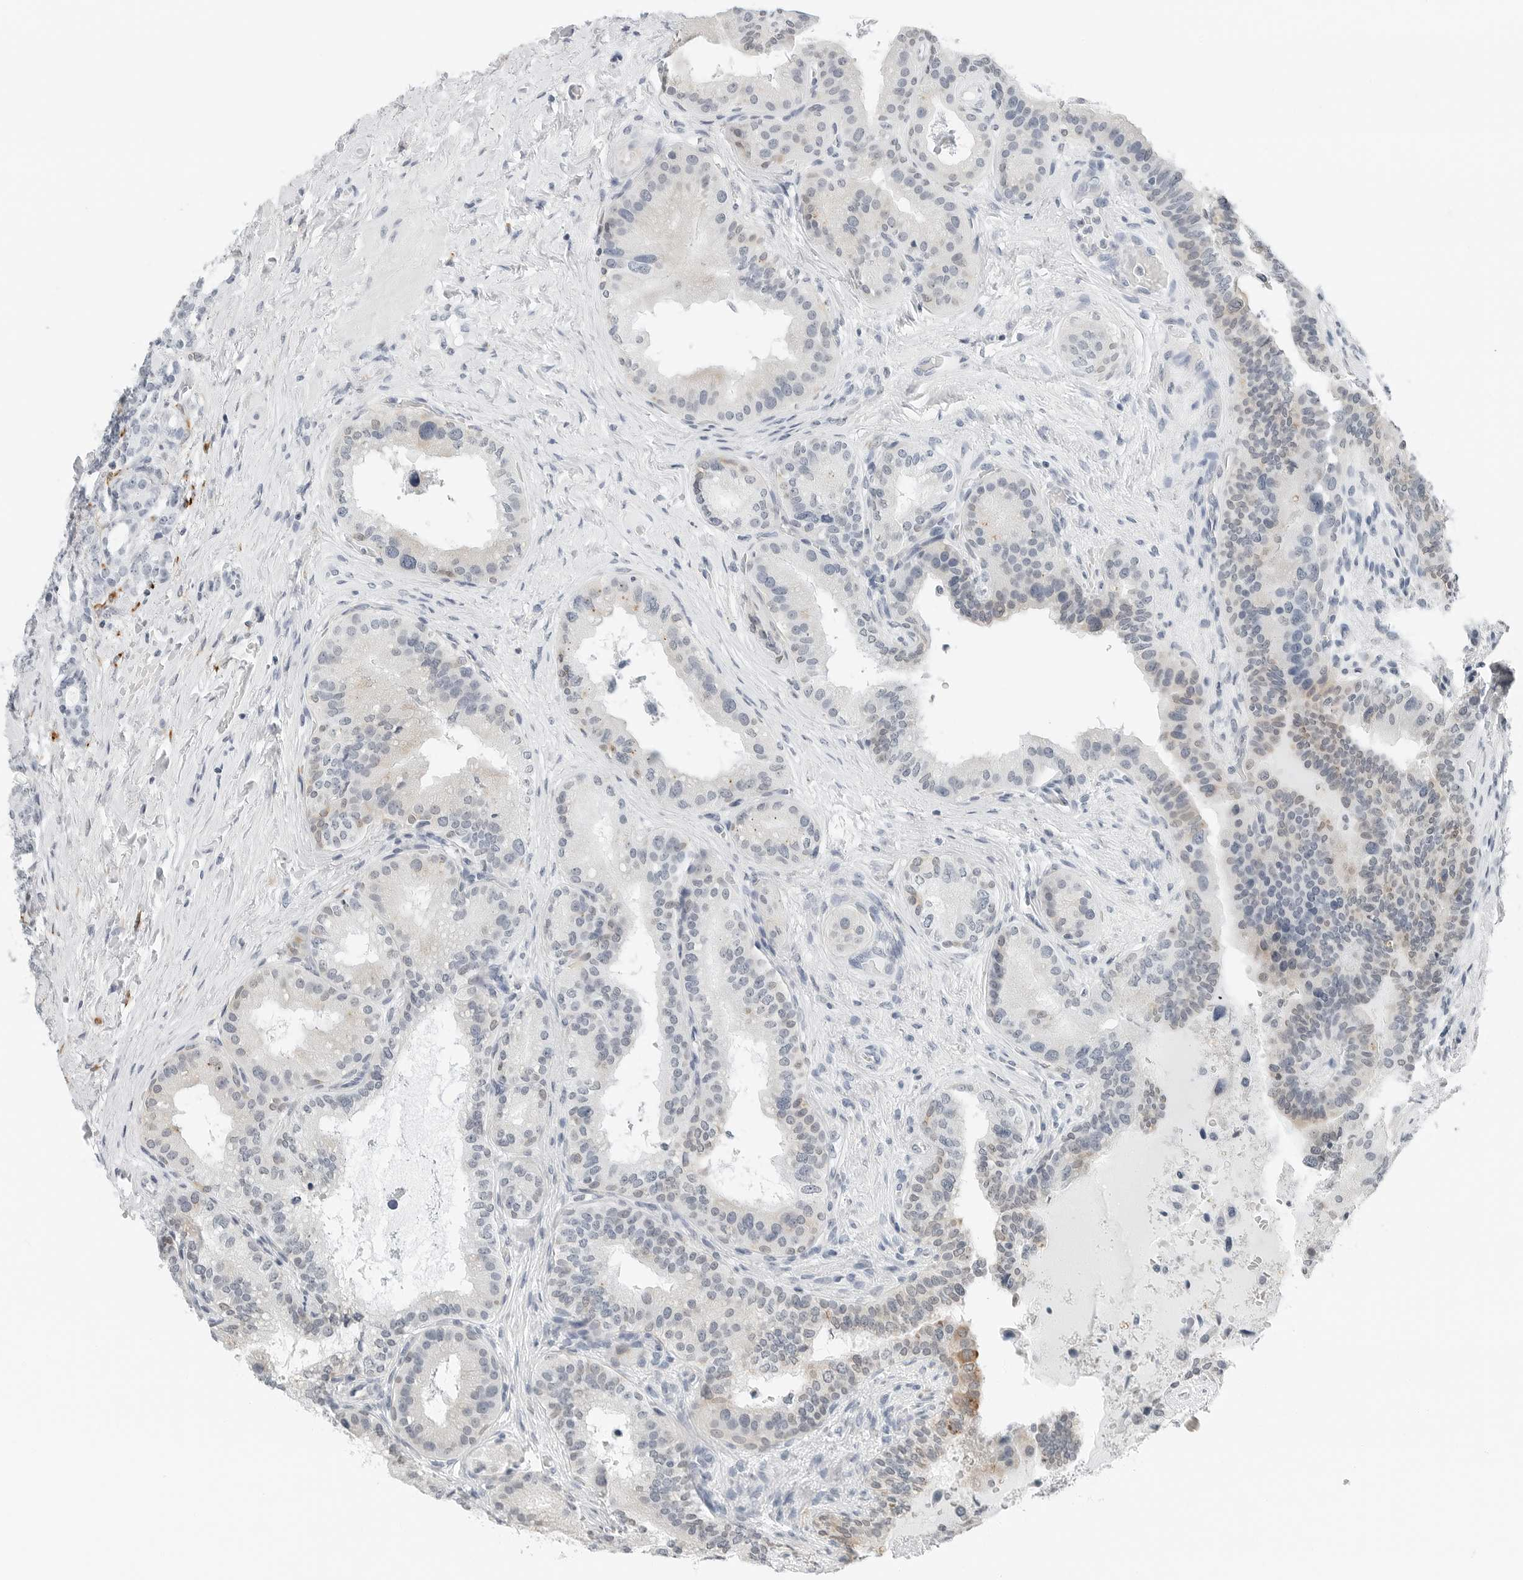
{"staining": {"intensity": "weak", "quantity": "<25%", "location": "cytoplasmic/membranous"}, "tissue": "prostate cancer", "cell_type": "Tumor cells", "image_type": "cancer", "snomed": [{"axis": "morphology", "description": "Adenocarcinoma, High grade"}, {"axis": "topography", "description": "Prostate"}], "caption": "IHC image of adenocarcinoma (high-grade) (prostate) stained for a protein (brown), which demonstrates no staining in tumor cells.", "gene": "P4HA2", "patient": {"sex": "male", "age": 56}}